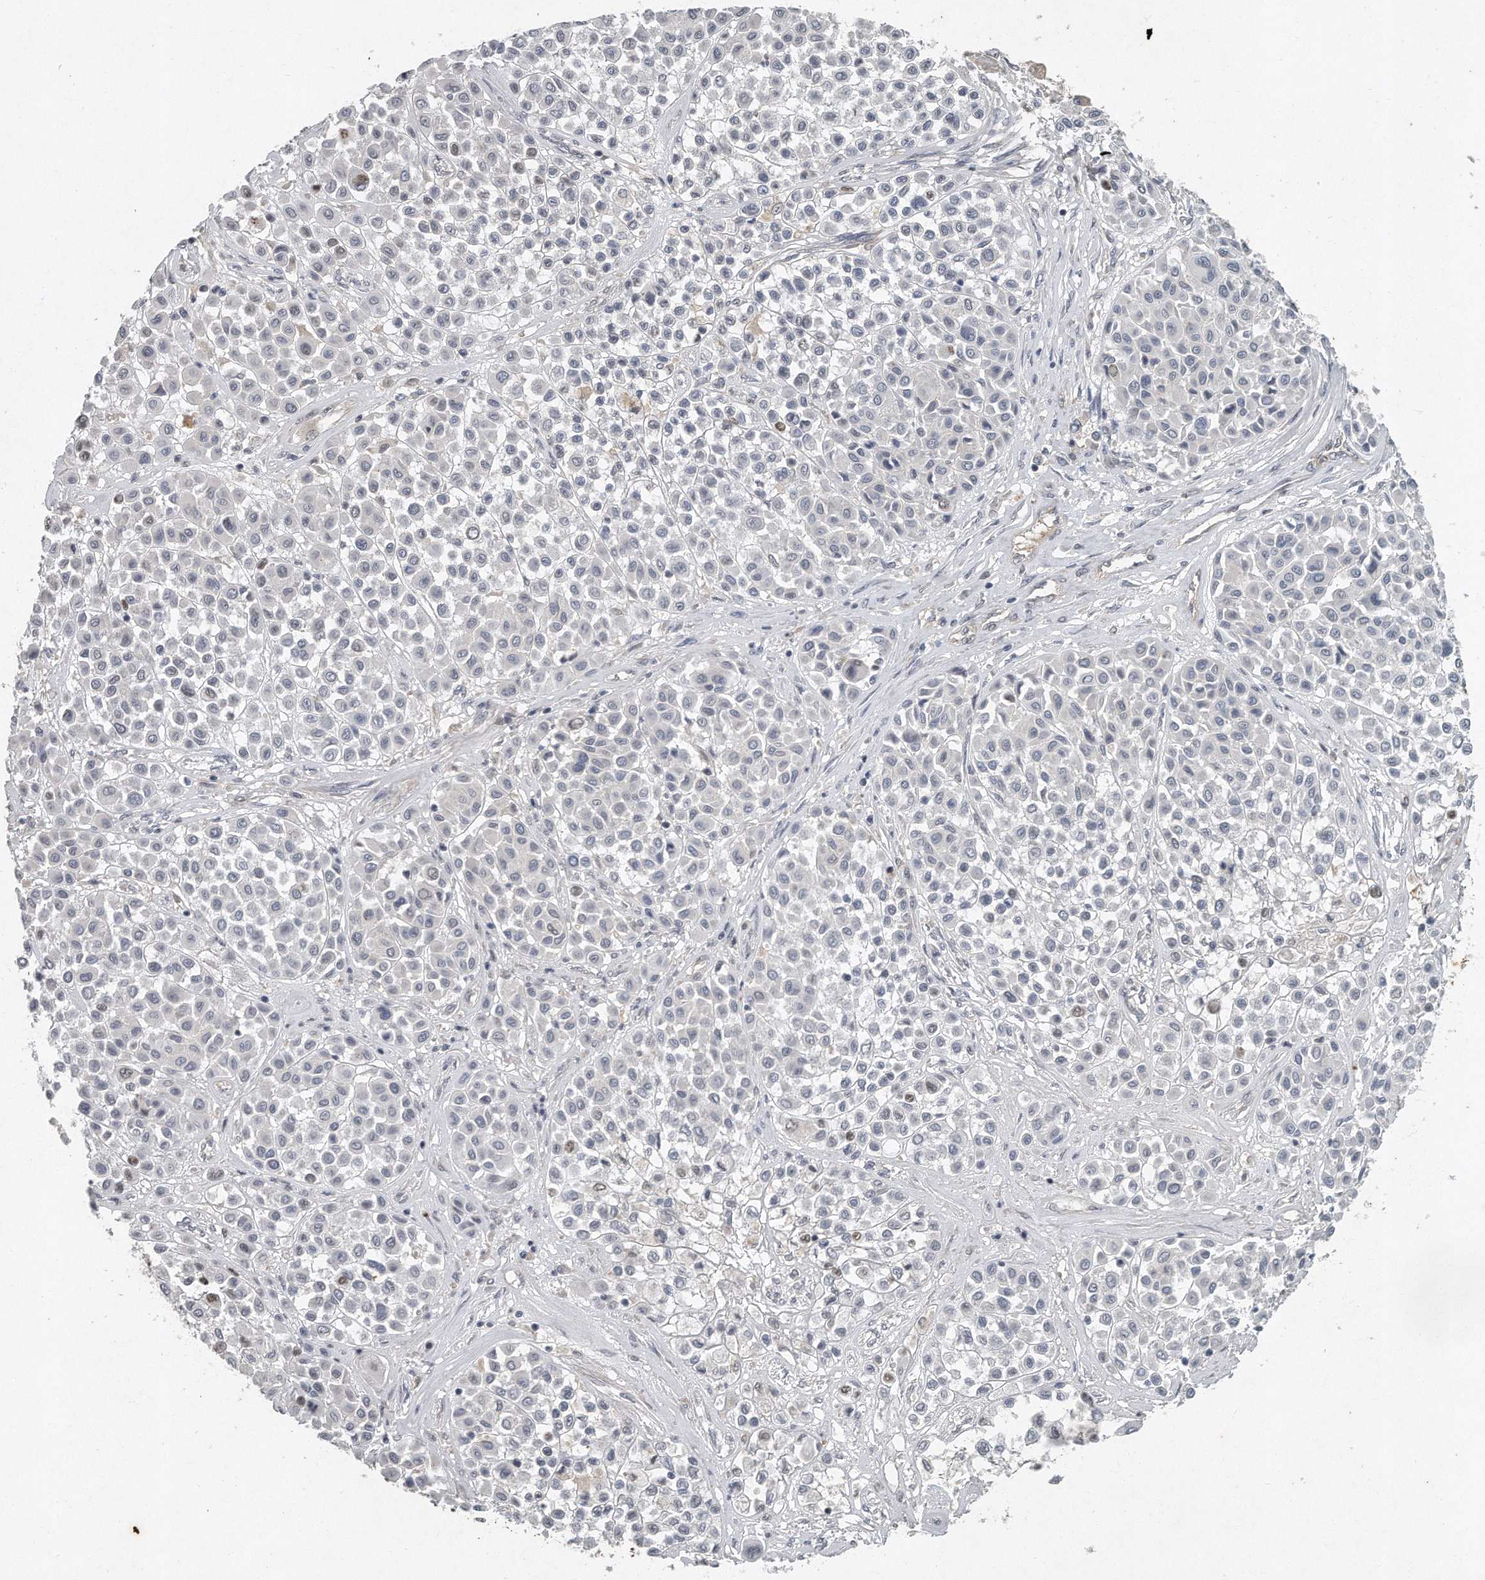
{"staining": {"intensity": "negative", "quantity": "none", "location": "none"}, "tissue": "melanoma", "cell_type": "Tumor cells", "image_type": "cancer", "snomed": [{"axis": "morphology", "description": "Malignant melanoma, Metastatic site"}, {"axis": "topography", "description": "Soft tissue"}], "caption": "High magnification brightfield microscopy of malignant melanoma (metastatic site) stained with DAB (3,3'-diaminobenzidine) (brown) and counterstained with hematoxylin (blue): tumor cells show no significant expression.", "gene": "CAMK1", "patient": {"sex": "male", "age": 41}}